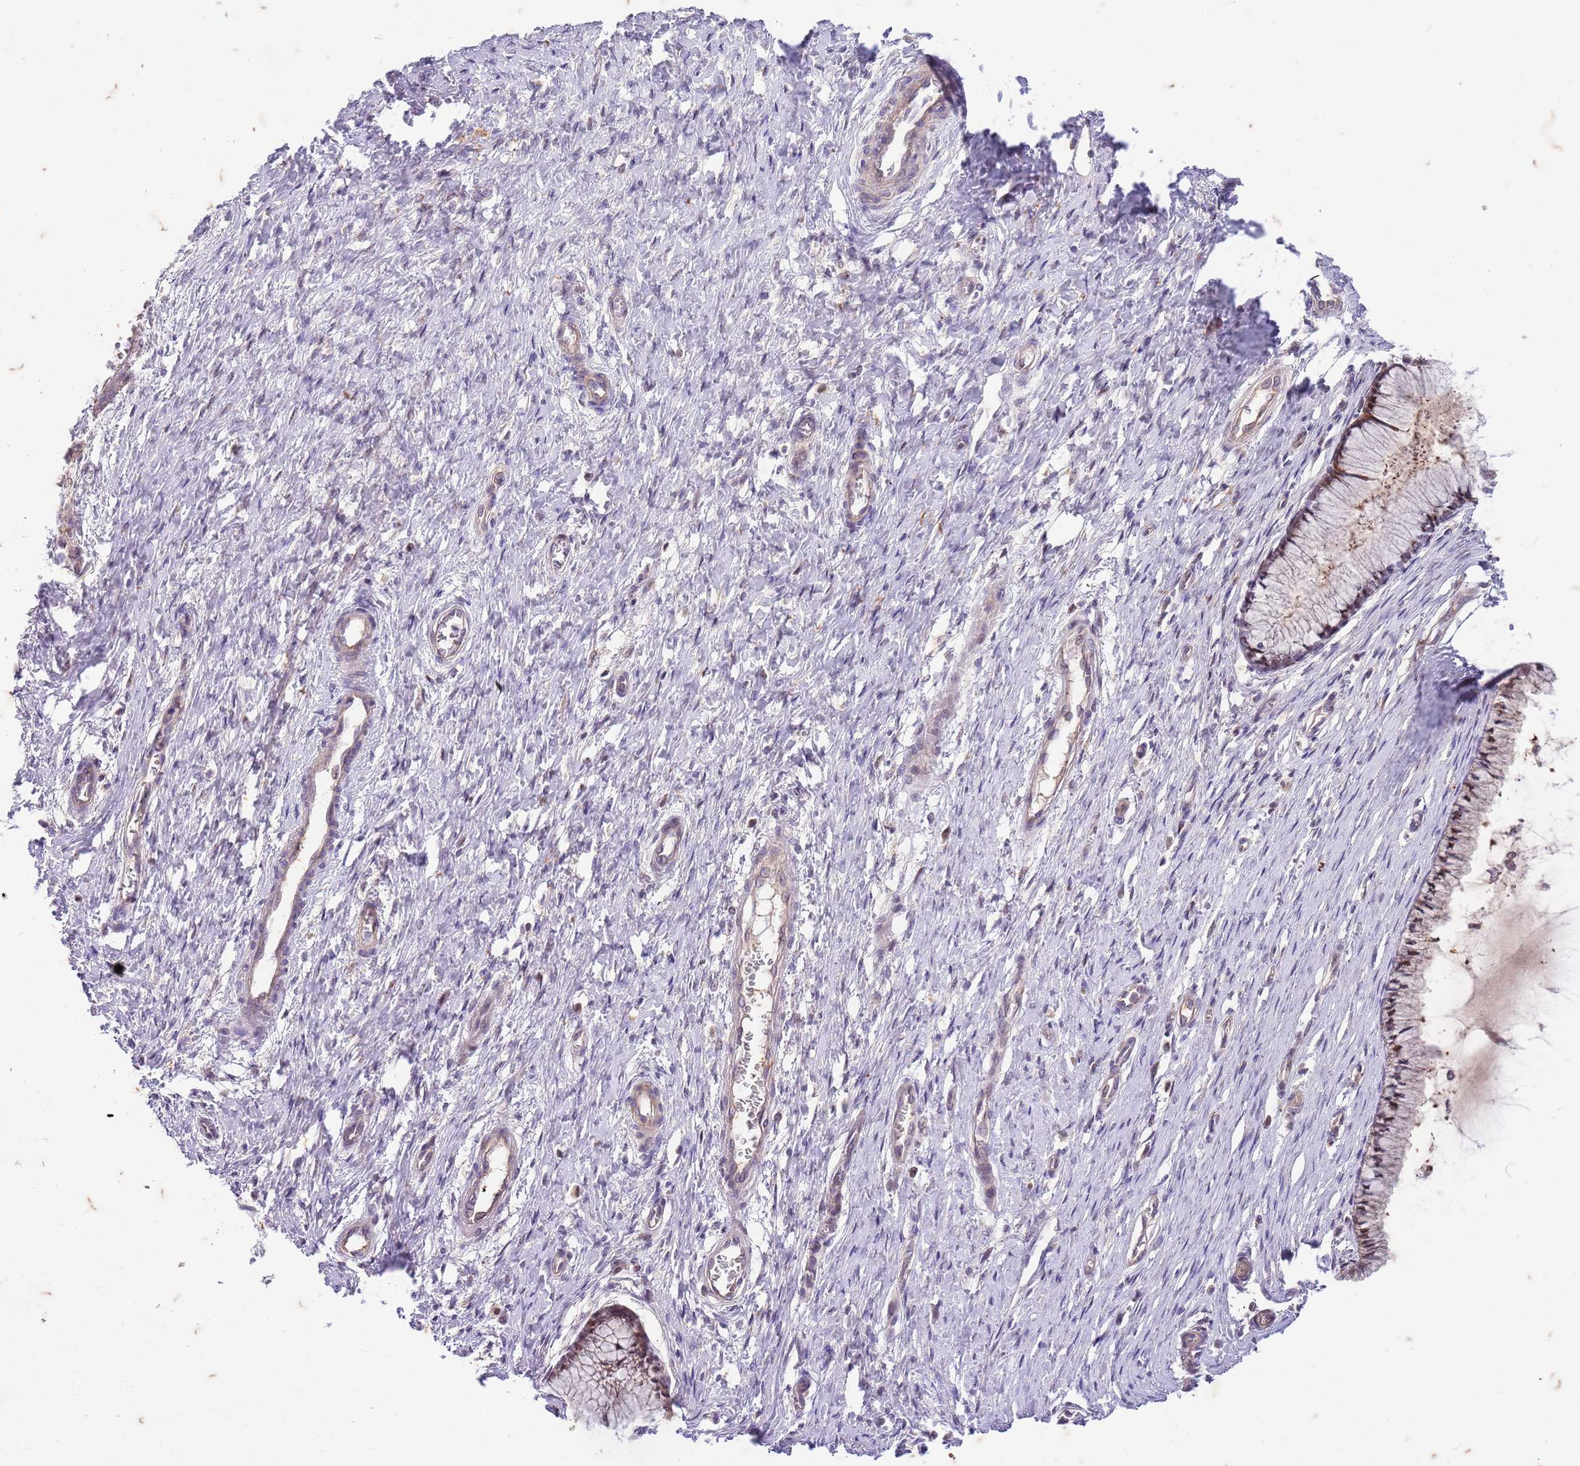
{"staining": {"intensity": "weak", "quantity": ">75%", "location": "cytoplasmic/membranous,nuclear"}, "tissue": "cervix", "cell_type": "Glandular cells", "image_type": "normal", "snomed": [{"axis": "morphology", "description": "Normal tissue, NOS"}, {"axis": "topography", "description": "Cervix"}], "caption": "Protein staining of benign cervix exhibits weak cytoplasmic/membranous,nuclear expression in about >75% of glandular cells.", "gene": "RAPGEF3", "patient": {"sex": "female", "age": 55}}